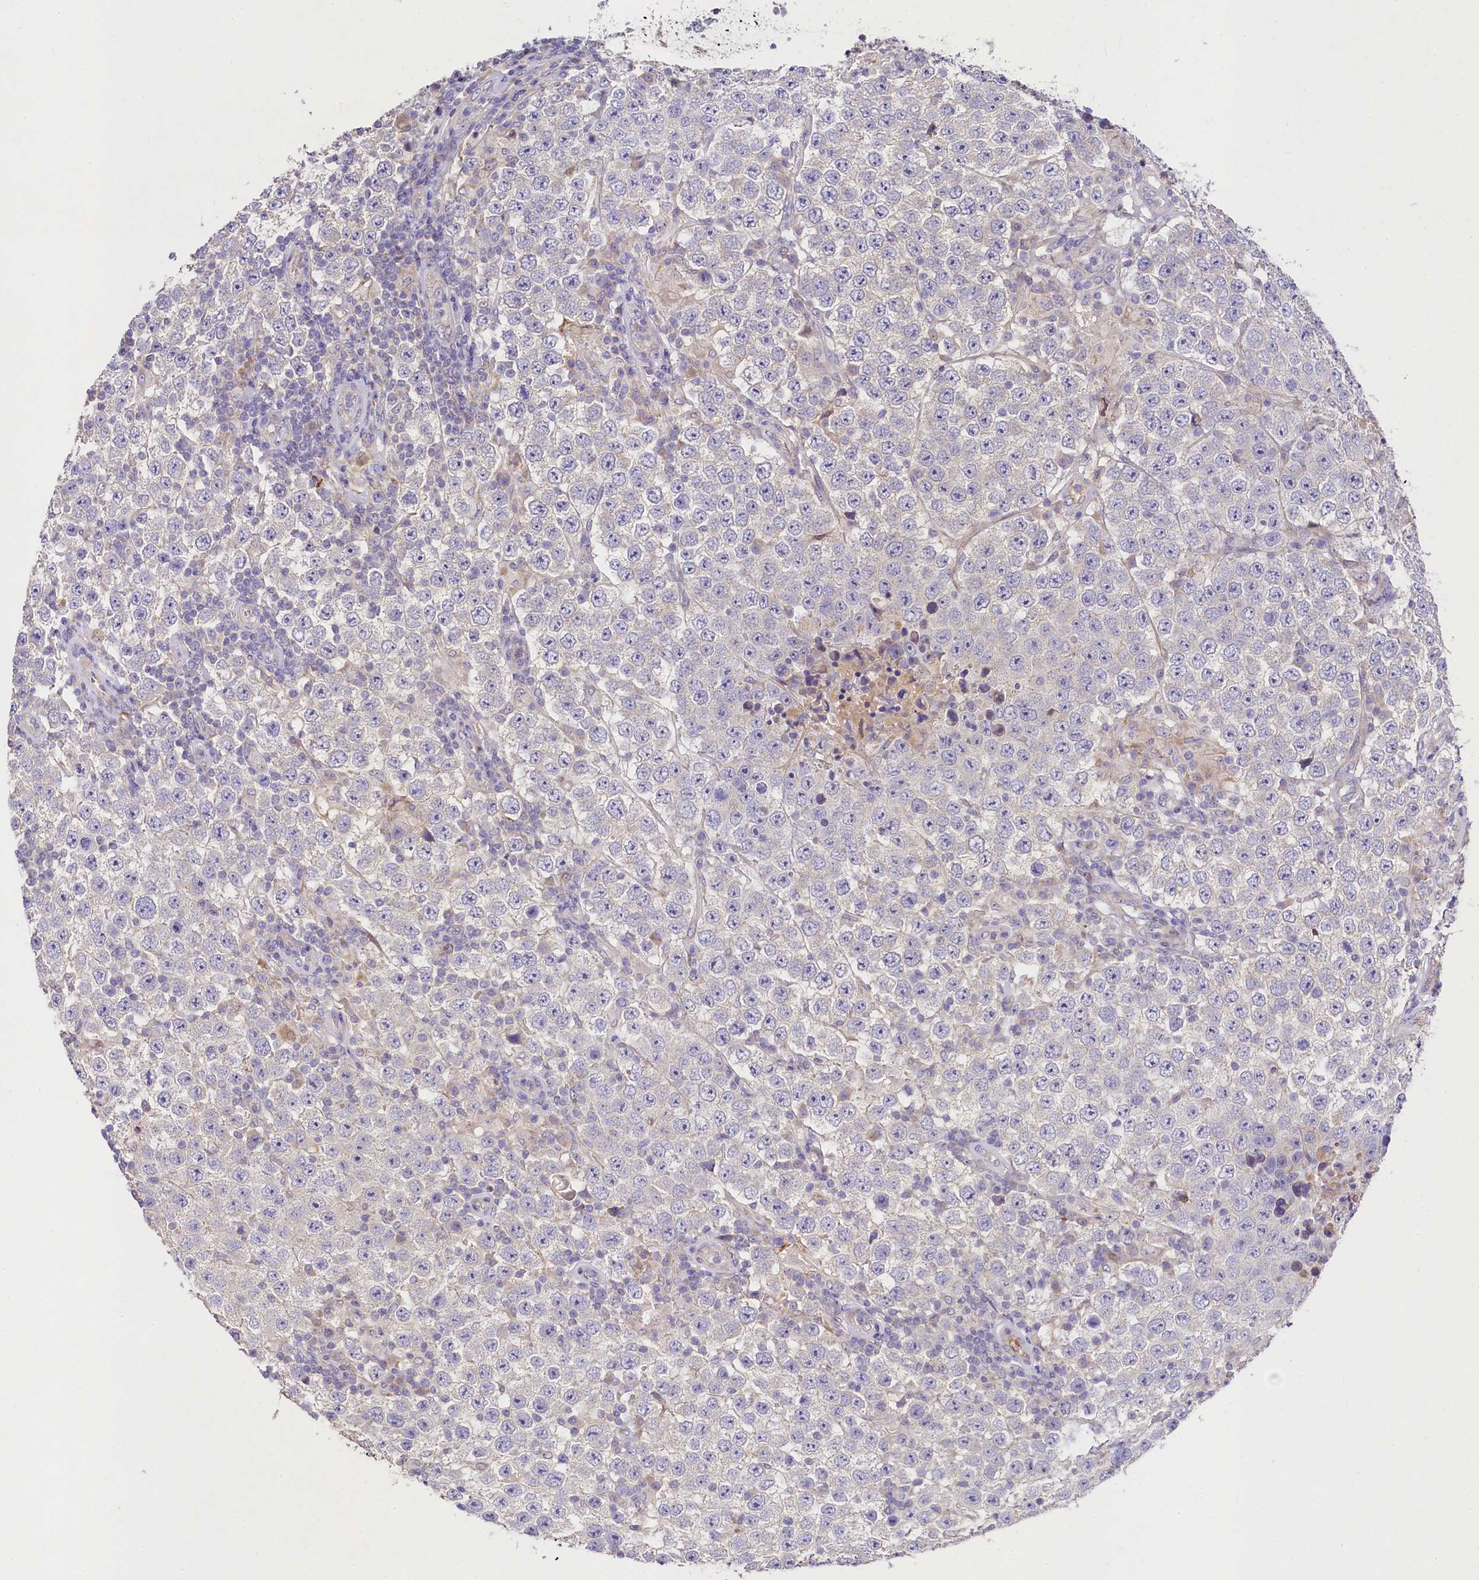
{"staining": {"intensity": "negative", "quantity": "none", "location": "none"}, "tissue": "testis cancer", "cell_type": "Tumor cells", "image_type": "cancer", "snomed": [{"axis": "morphology", "description": "Normal tissue, NOS"}, {"axis": "morphology", "description": "Urothelial carcinoma, High grade"}, {"axis": "morphology", "description": "Seminoma, NOS"}, {"axis": "morphology", "description": "Carcinoma, Embryonal, NOS"}, {"axis": "topography", "description": "Urinary bladder"}, {"axis": "topography", "description": "Testis"}], "caption": "Immunohistochemistry (IHC) histopathology image of human testis embryonal carcinoma stained for a protein (brown), which reveals no staining in tumor cells.", "gene": "FXYD6", "patient": {"sex": "male", "age": 41}}